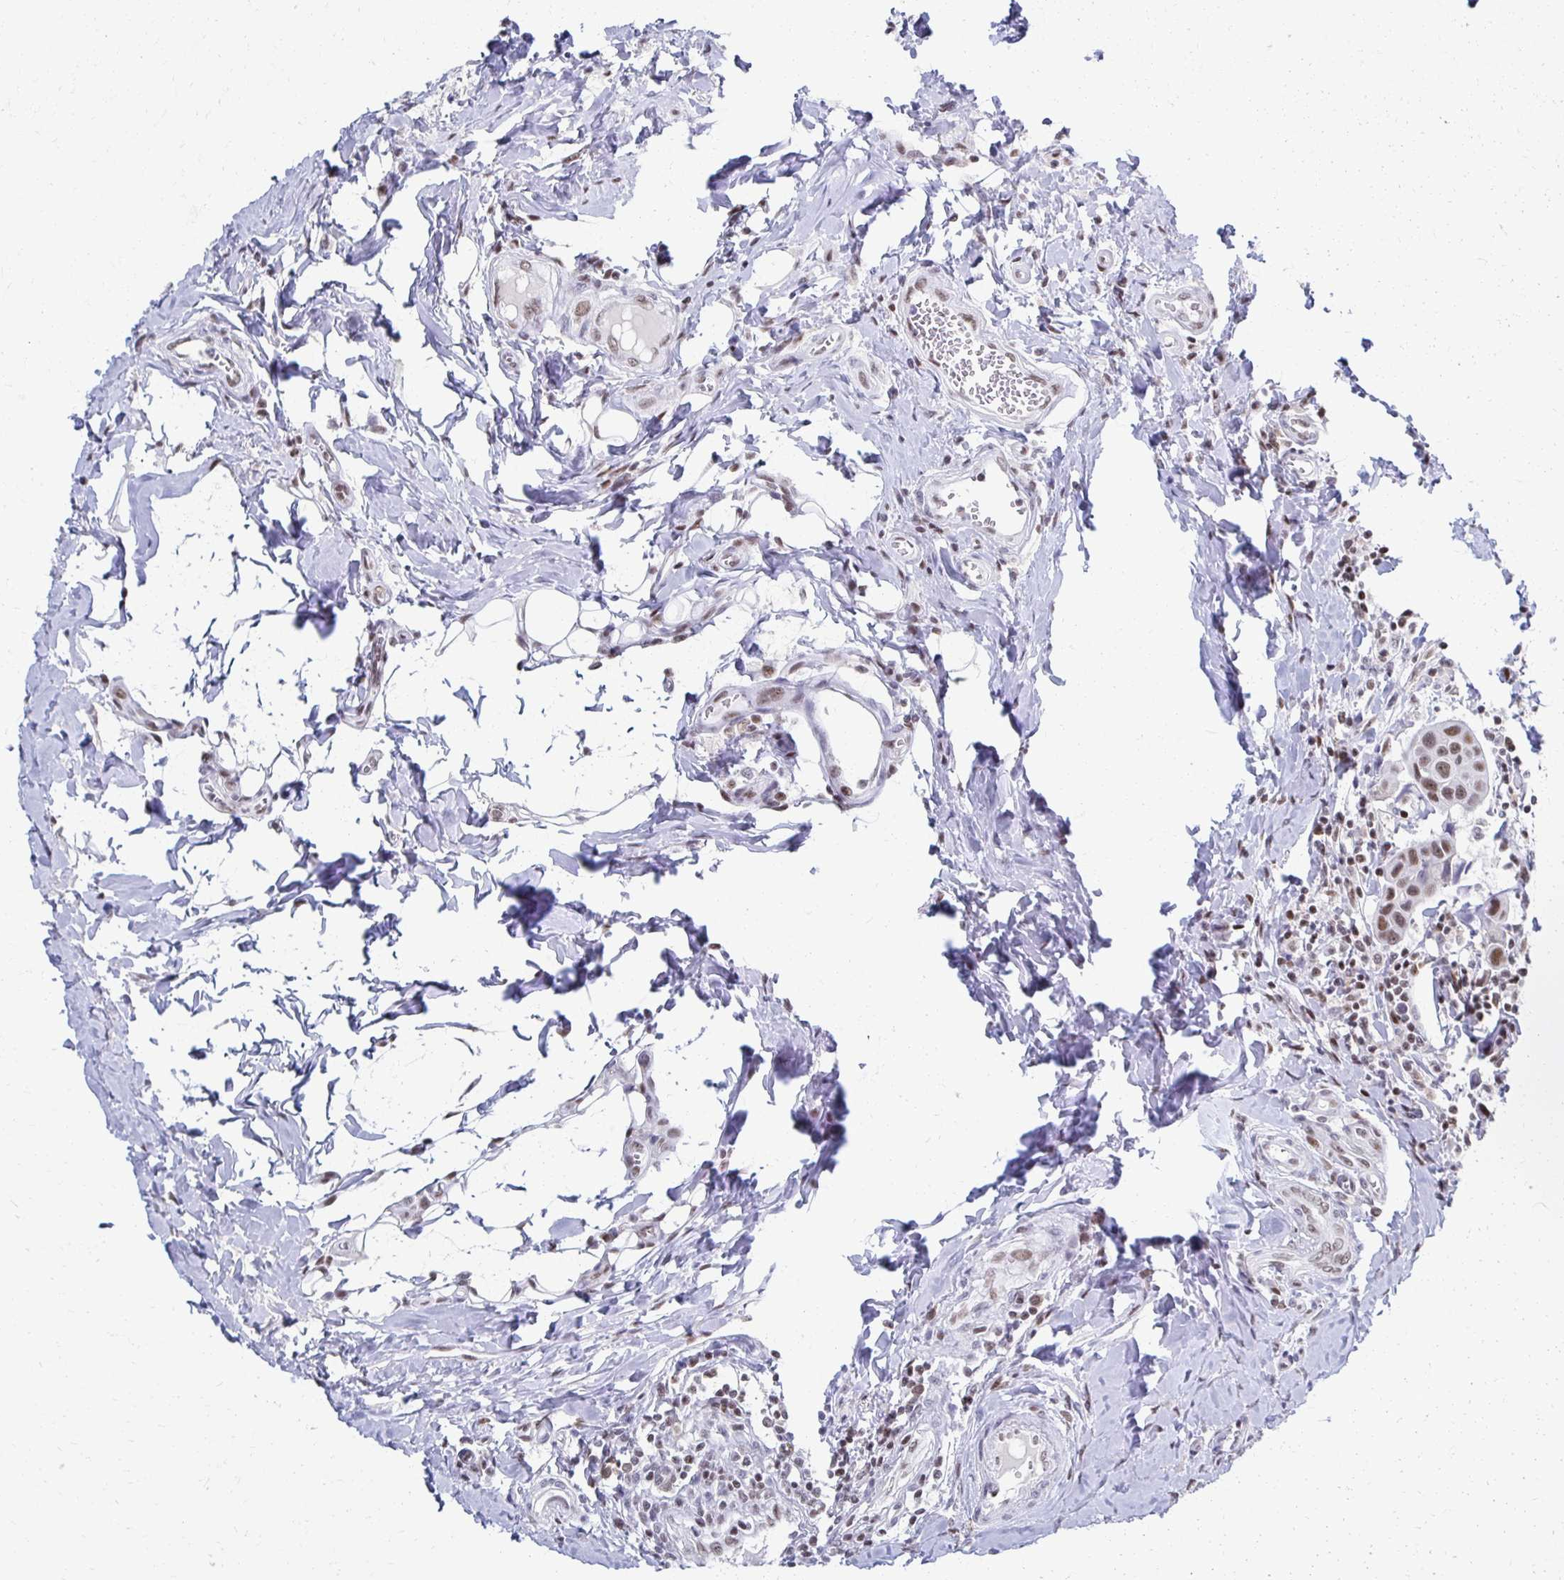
{"staining": {"intensity": "moderate", "quantity": ">75%", "location": "nuclear"}, "tissue": "breast cancer", "cell_type": "Tumor cells", "image_type": "cancer", "snomed": [{"axis": "morphology", "description": "Duct carcinoma"}, {"axis": "topography", "description": "Breast"}], "caption": "Protein expression analysis of human breast infiltrating ductal carcinoma reveals moderate nuclear expression in approximately >75% of tumor cells.", "gene": "IRF7", "patient": {"sex": "female", "age": 24}}